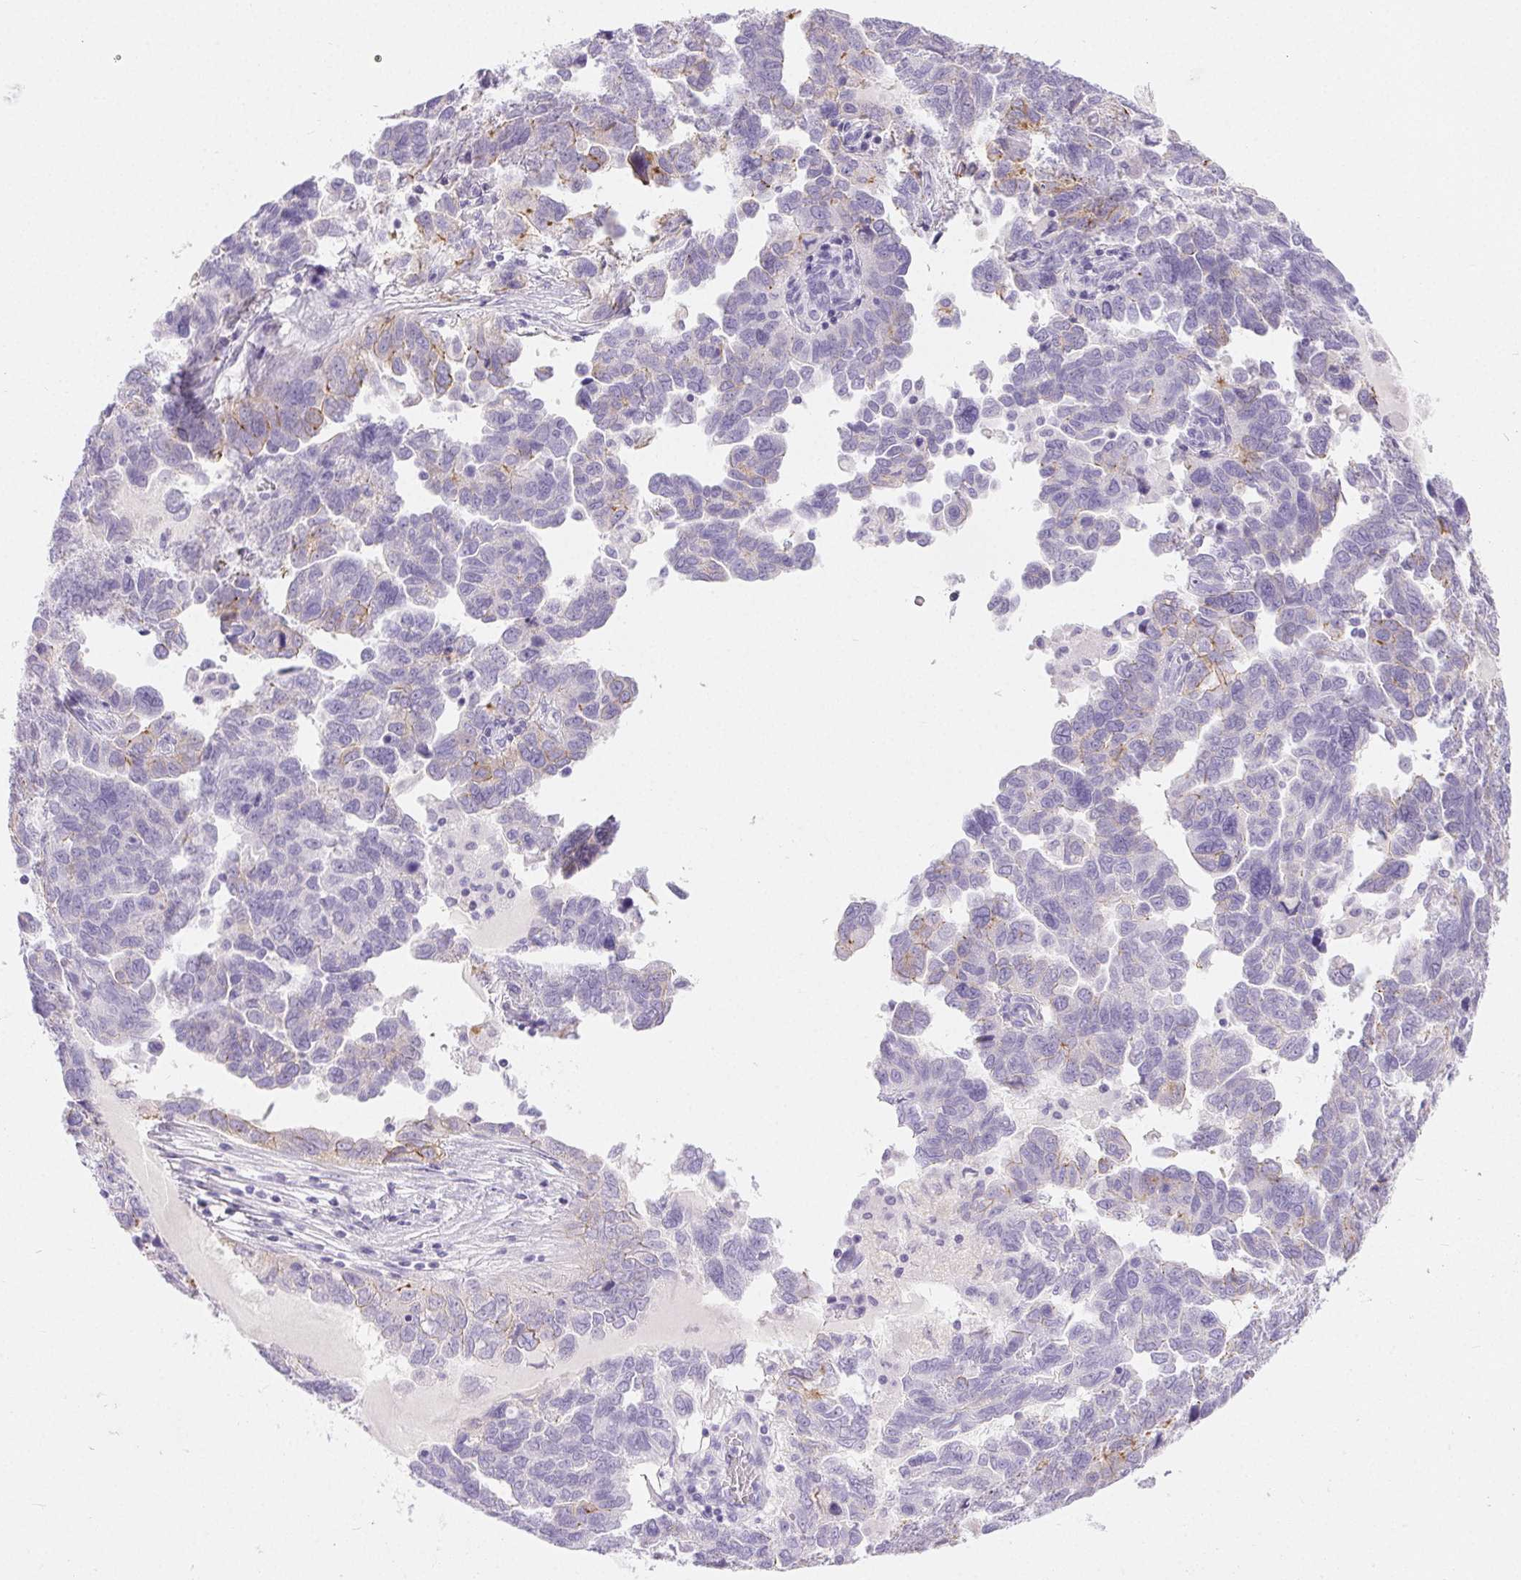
{"staining": {"intensity": "strong", "quantity": "<25%", "location": "cytoplasmic/membranous"}, "tissue": "ovarian cancer", "cell_type": "Tumor cells", "image_type": "cancer", "snomed": [{"axis": "morphology", "description": "Cystadenocarcinoma, serous, NOS"}, {"axis": "topography", "description": "Ovary"}], "caption": "Immunohistochemical staining of ovarian cancer (serous cystadenocarcinoma) reveals medium levels of strong cytoplasmic/membranous staining in about <25% of tumor cells. (Brightfield microscopy of DAB IHC at high magnification).", "gene": "CLDN16", "patient": {"sex": "female", "age": 64}}